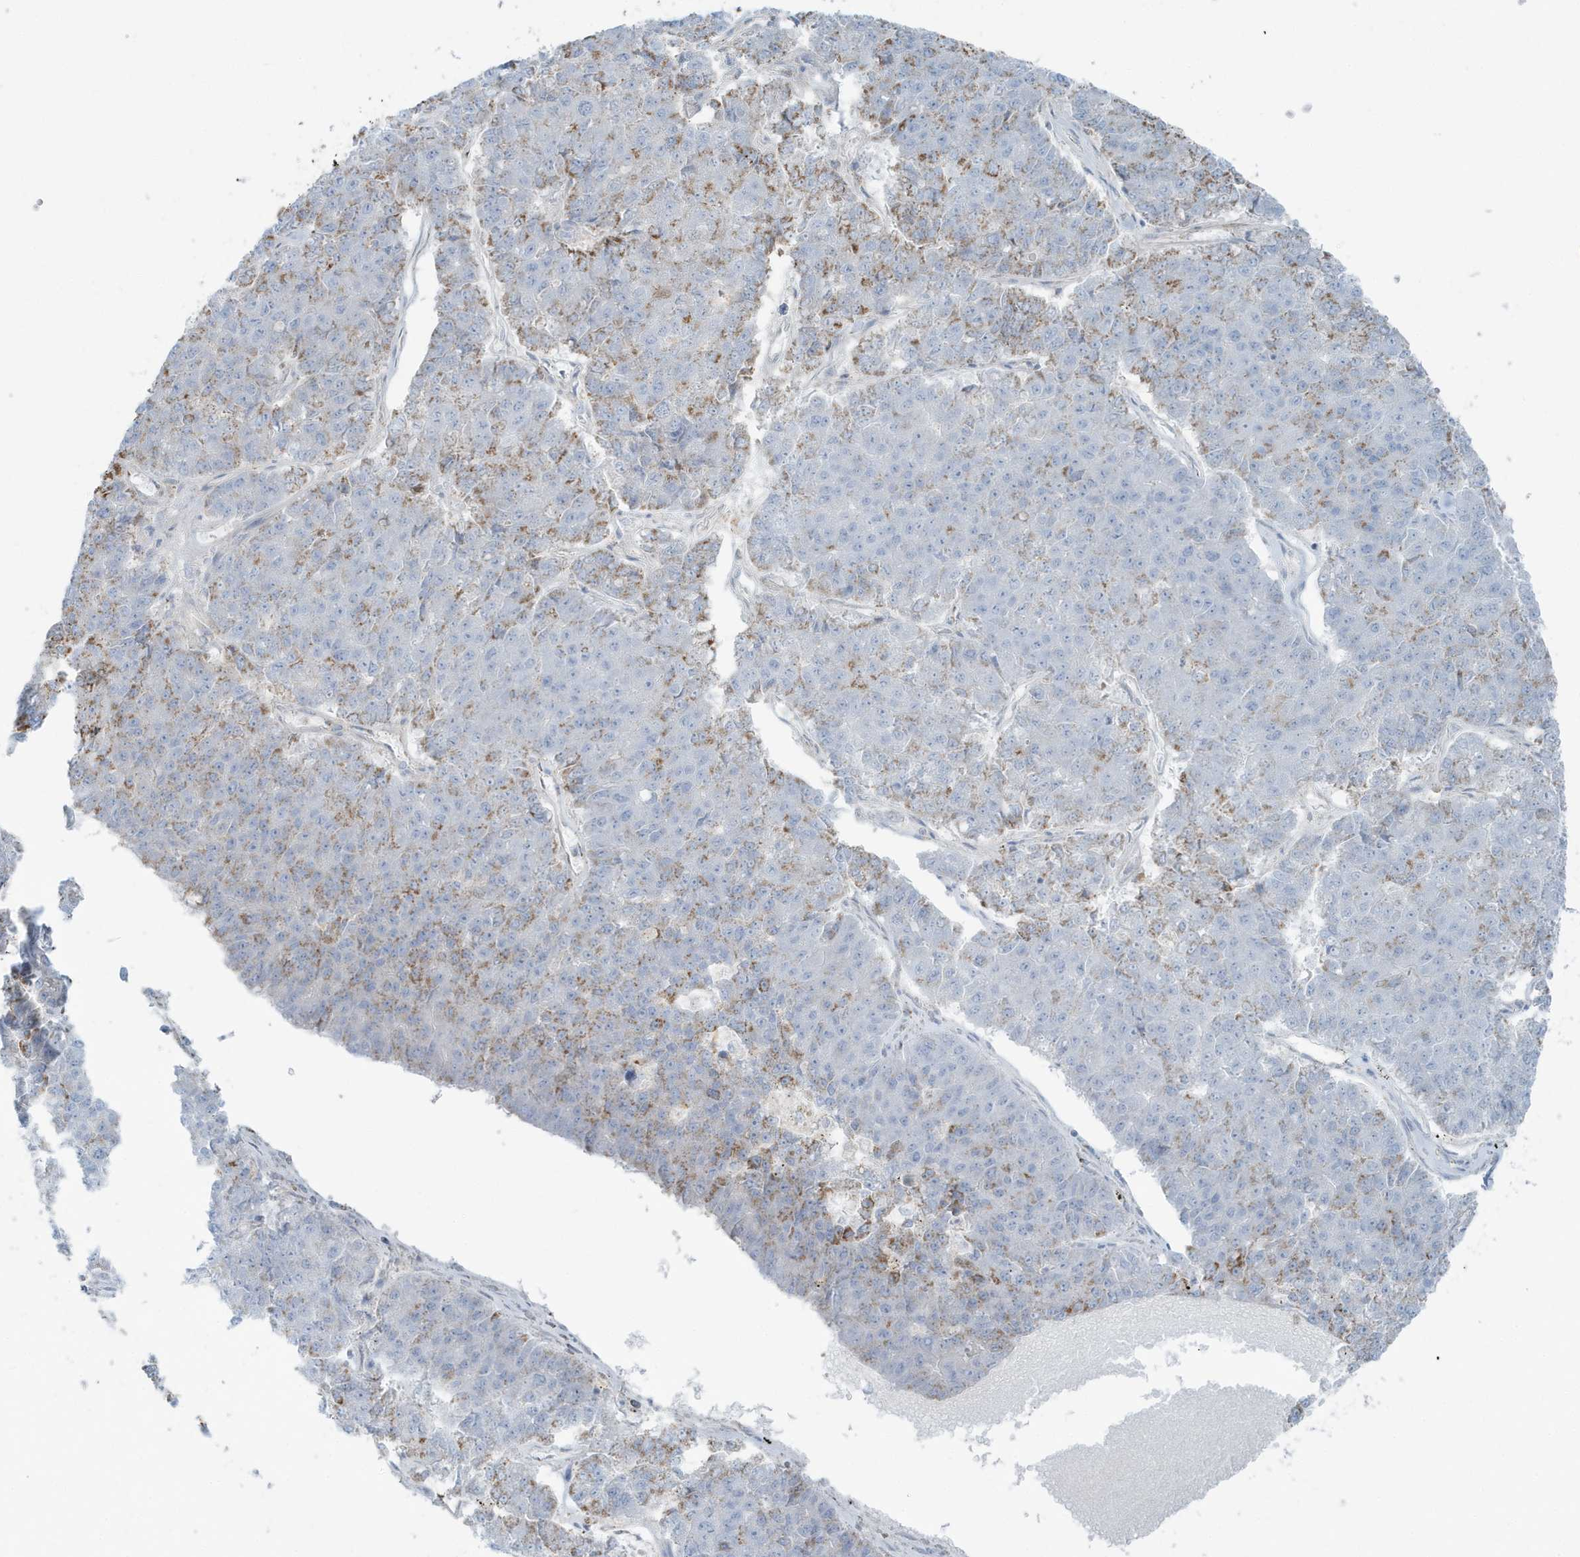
{"staining": {"intensity": "moderate", "quantity": "<25%", "location": "cytoplasmic/membranous"}, "tissue": "pancreatic cancer", "cell_type": "Tumor cells", "image_type": "cancer", "snomed": [{"axis": "morphology", "description": "Adenocarcinoma, NOS"}, {"axis": "topography", "description": "Pancreas"}], "caption": "An image of human pancreatic cancer stained for a protein shows moderate cytoplasmic/membranous brown staining in tumor cells. (IHC, brightfield microscopy, high magnification).", "gene": "RAB11FIP3", "patient": {"sex": "male", "age": 50}}